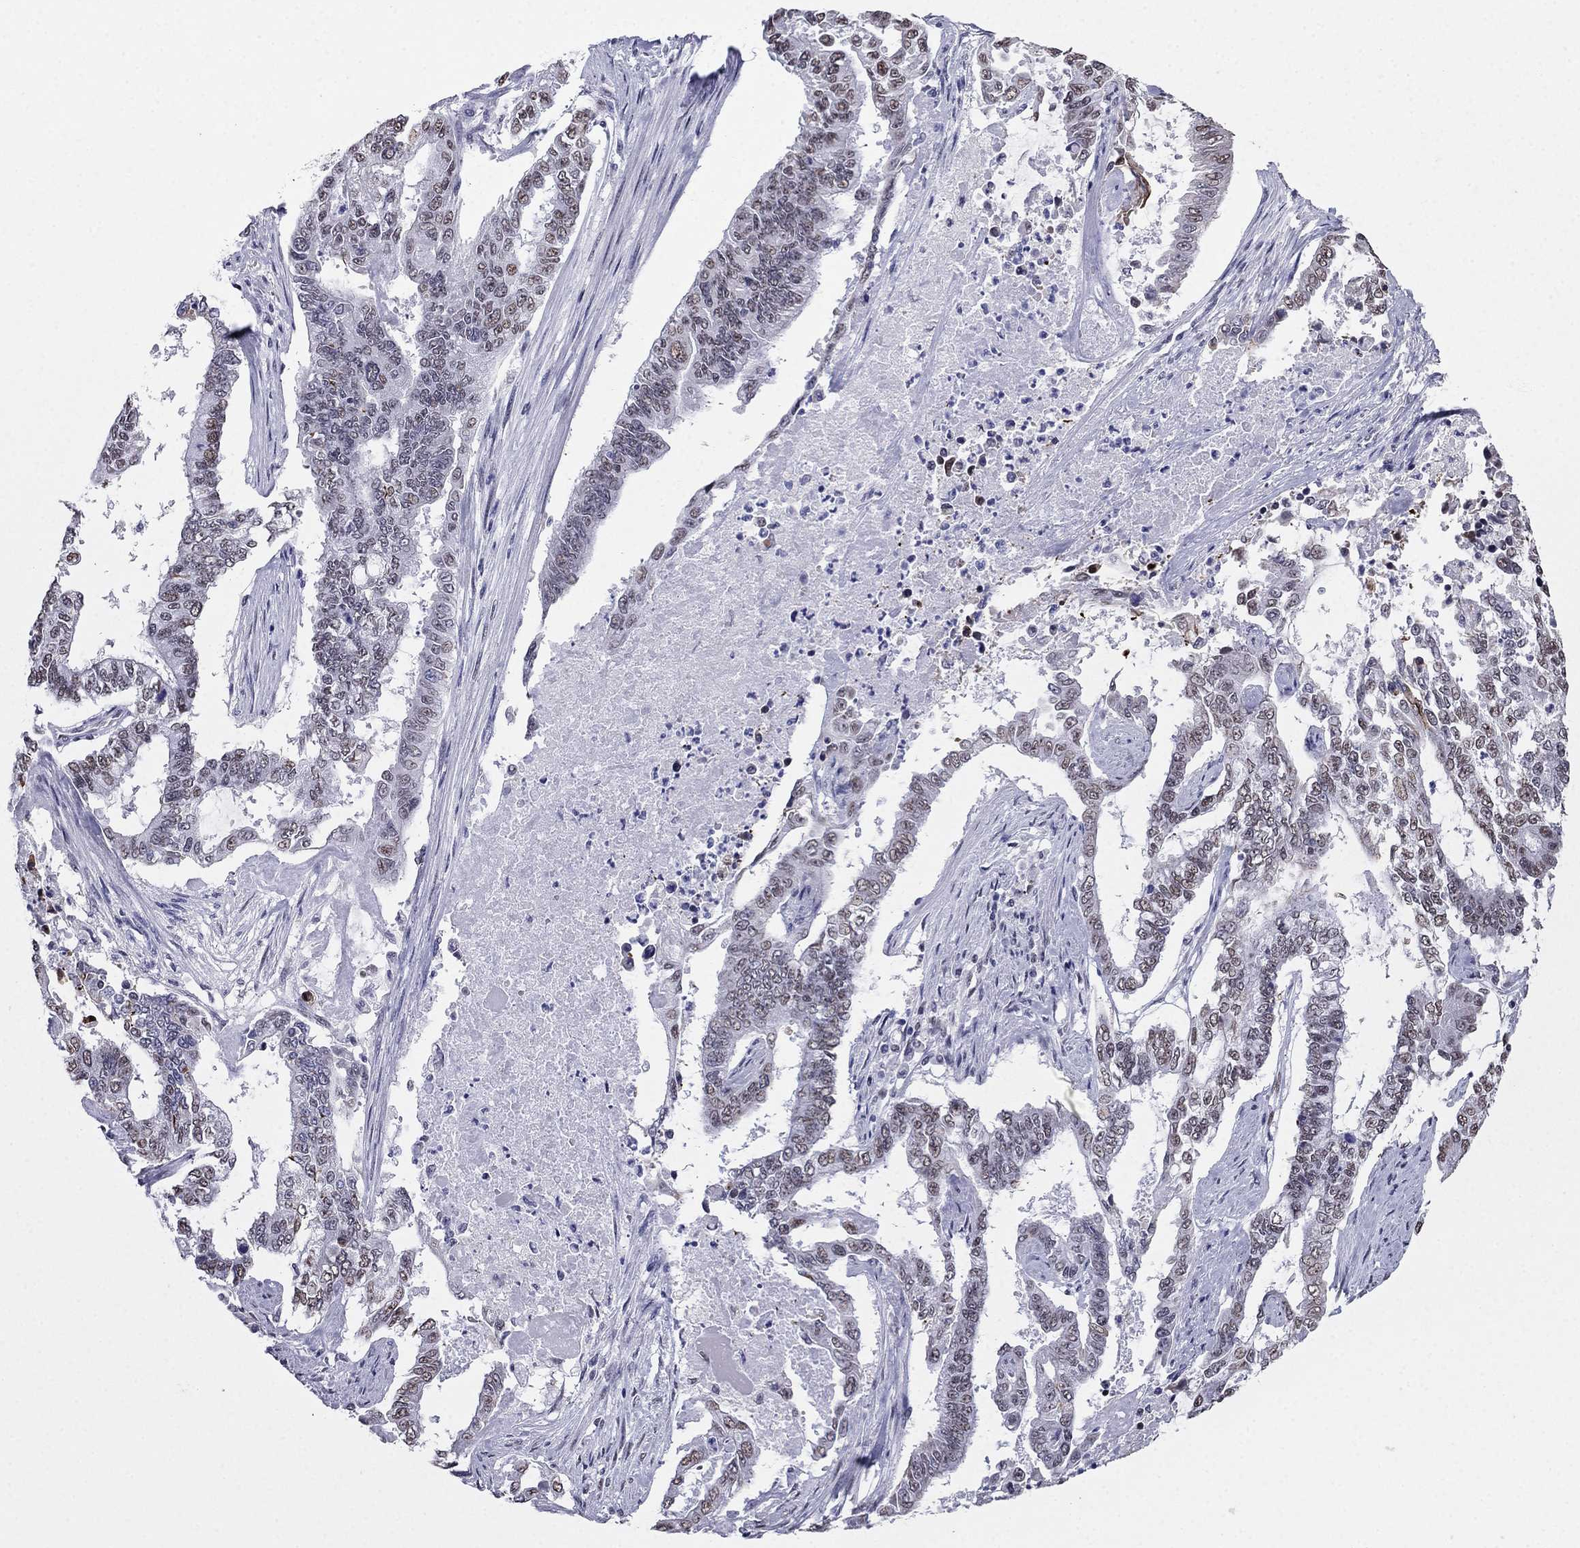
{"staining": {"intensity": "weak", "quantity": "25%-75%", "location": "nuclear"}, "tissue": "endometrial cancer", "cell_type": "Tumor cells", "image_type": "cancer", "snomed": [{"axis": "morphology", "description": "Adenocarcinoma, NOS"}, {"axis": "topography", "description": "Uterus"}], "caption": "DAB immunohistochemical staining of human adenocarcinoma (endometrial) displays weak nuclear protein staining in approximately 25%-75% of tumor cells. (brown staining indicates protein expression, while blue staining denotes nuclei).", "gene": "PPM1G", "patient": {"sex": "female", "age": 59}}